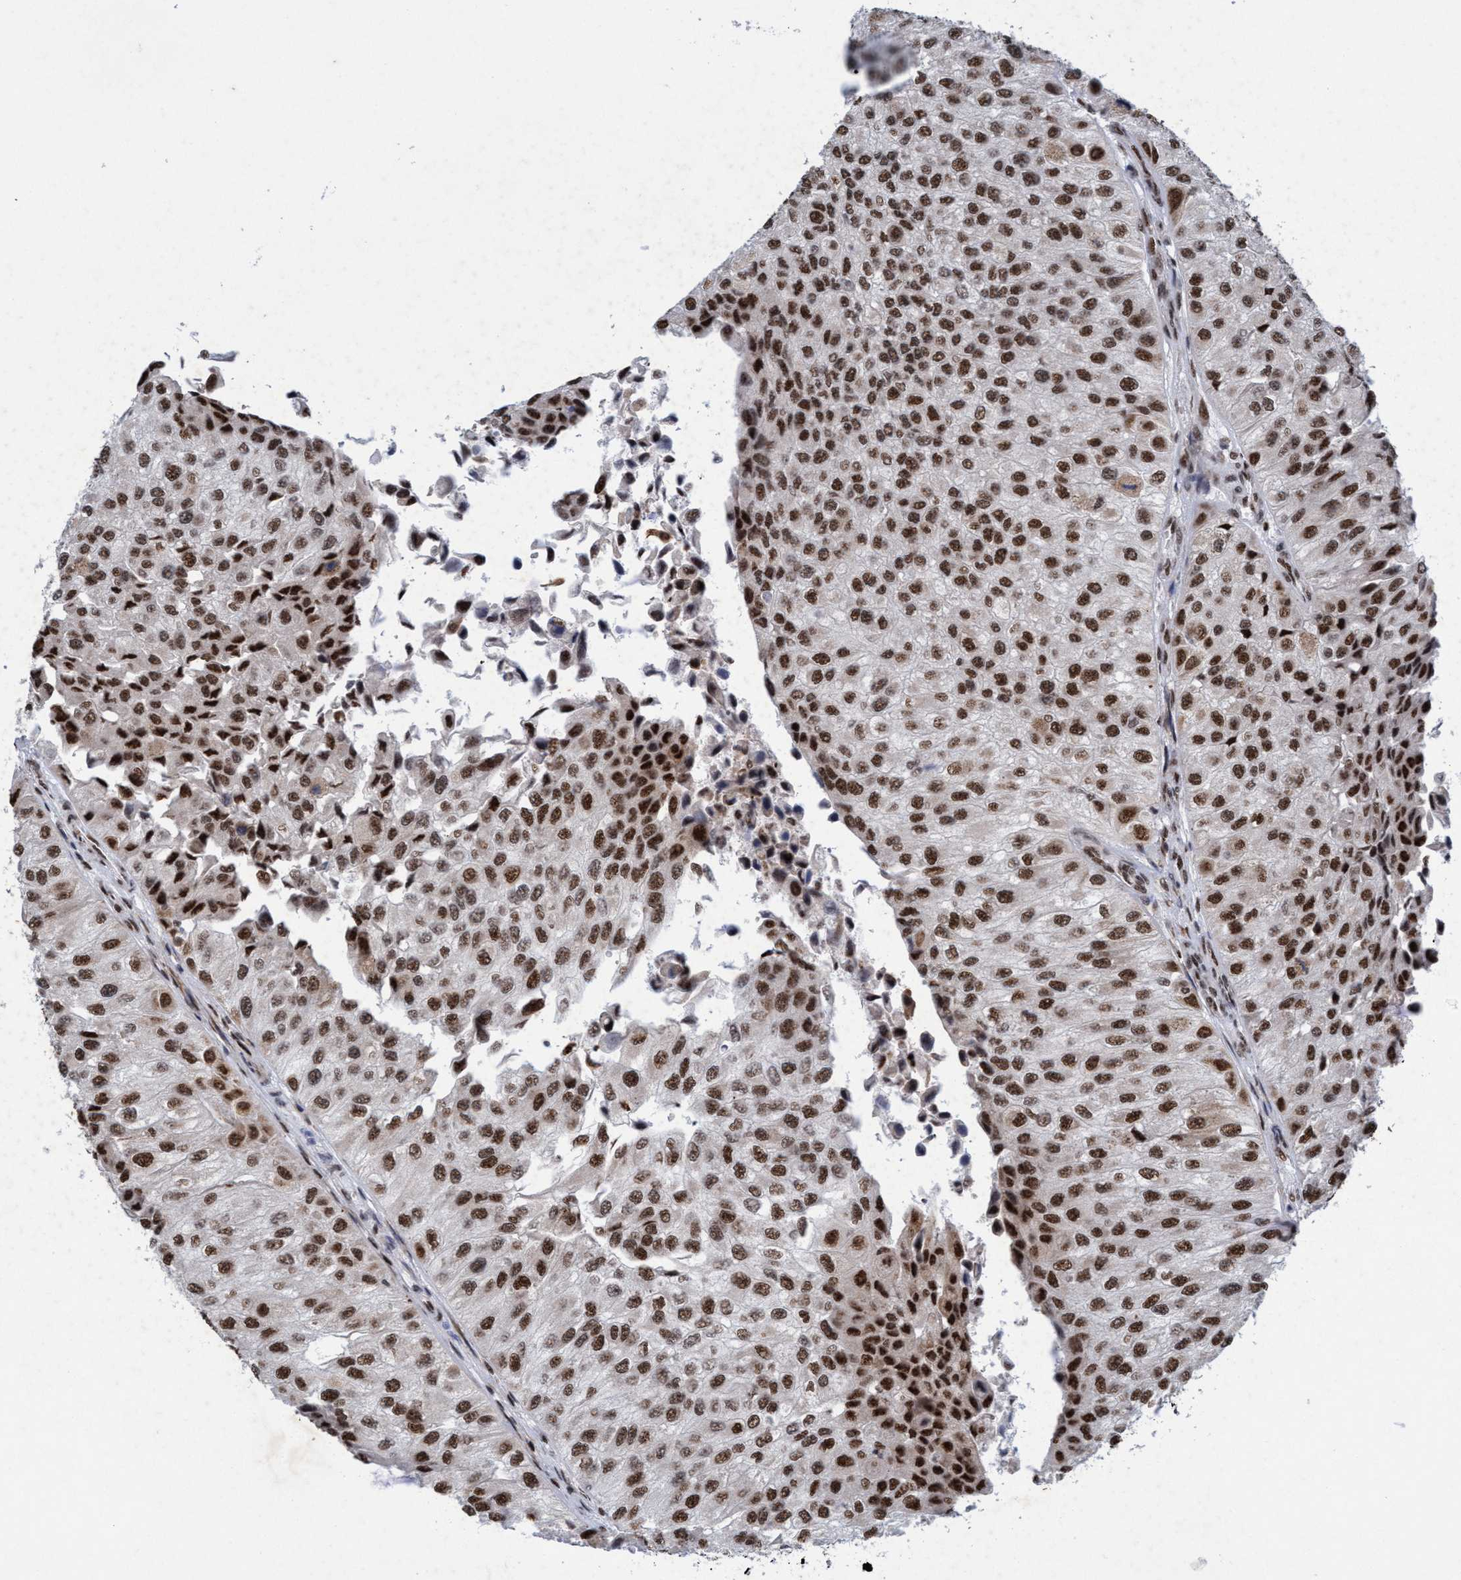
{"staining": {"intensity": "strong", "quantity": ">75%", "location": "nuclear"}, "tissue": "urothelial cancer", "cell_type": "Tumor cells", "image_type": "cancer", "snomed": [{"axis": "morphology", "description": "Urothelial carcinoma, High grade"}, {"axis": "topography", "description": "Kidney"}, {"axis": "topography", "description": "Urinary bladder"}], "caption": "Brown immunohistochemical staining in urothelial cancer reveals strong nuclear staining in approximately >75% of tumor cells.", "gene": "GLT6D1", "patient": {"sex": "male", "age": 77}}